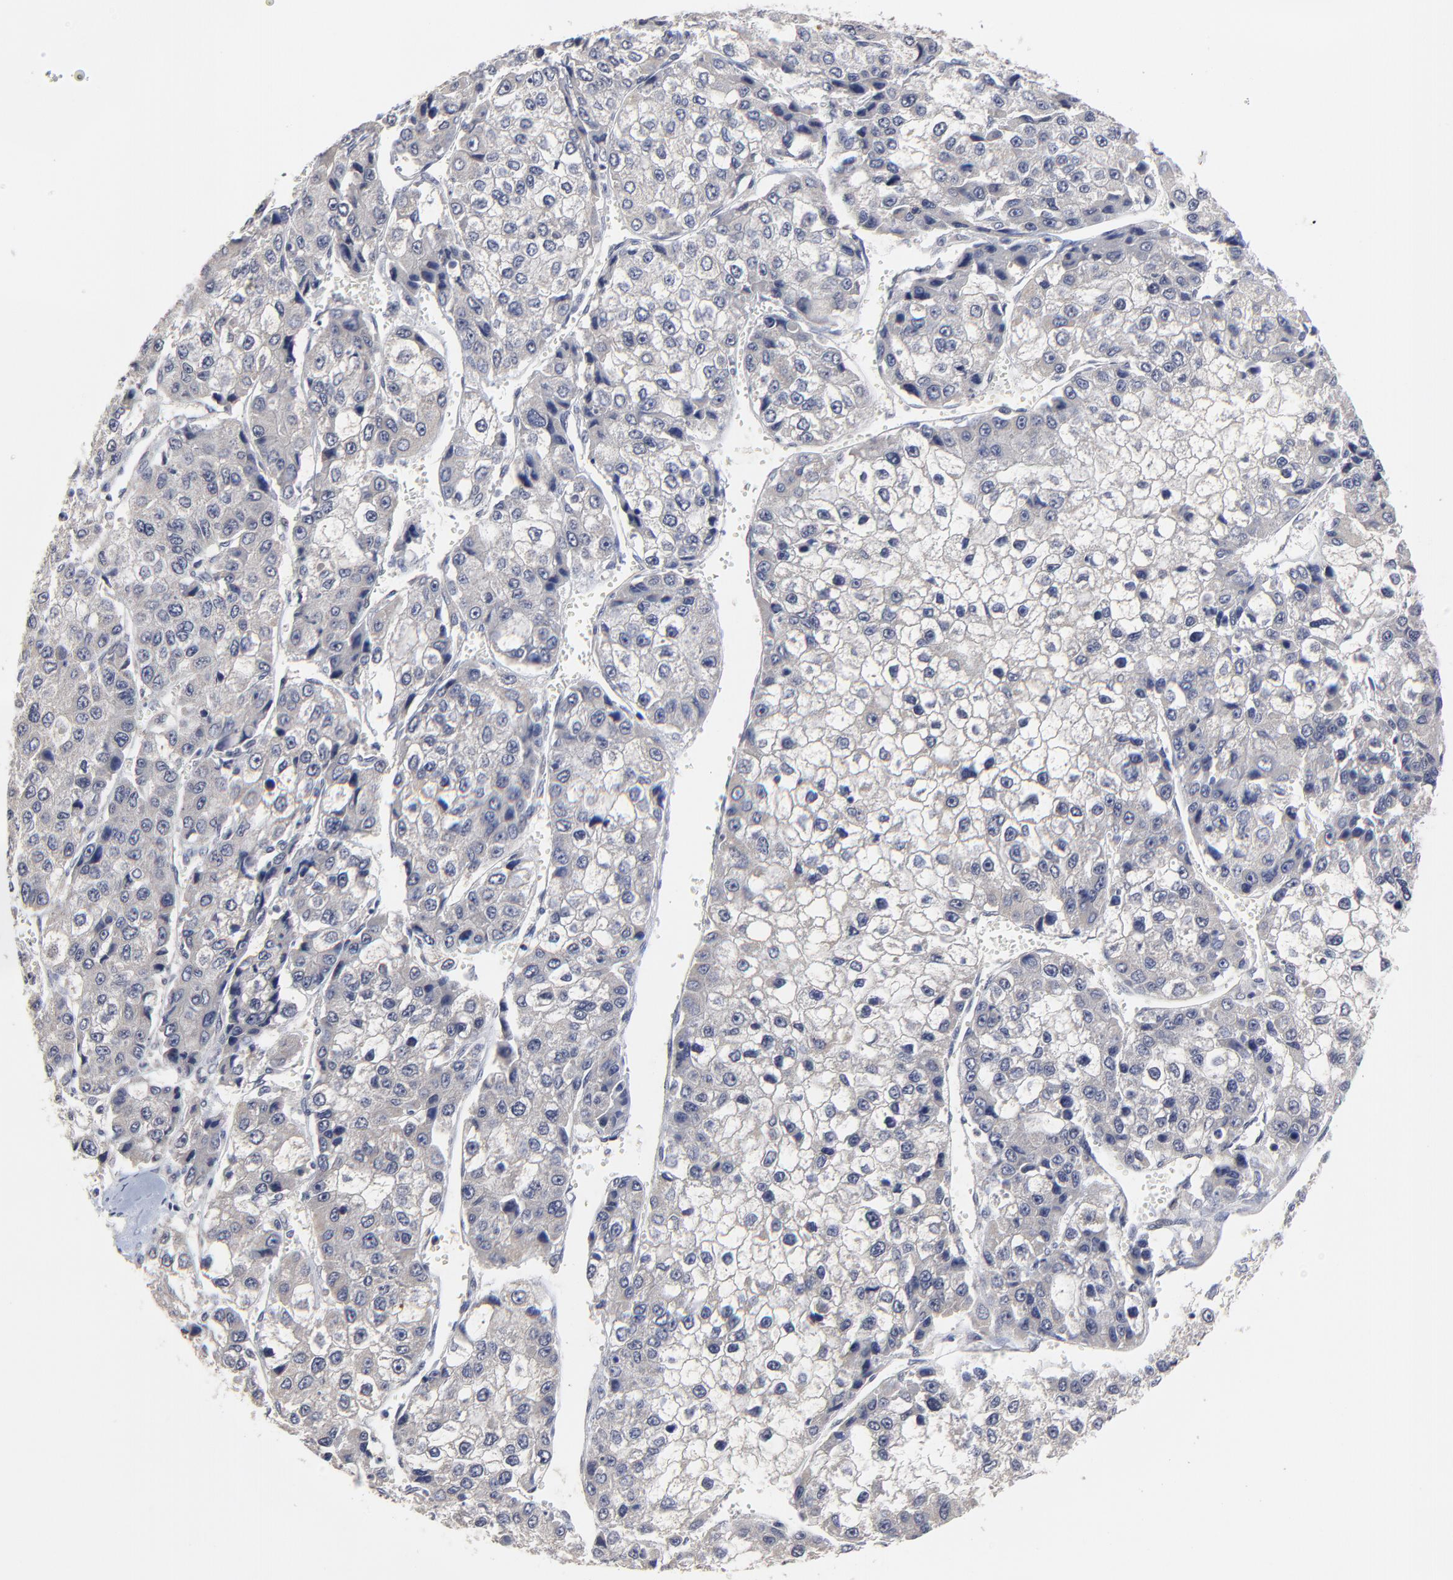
{"staining": {"intensity": "negative", "quantity": "none", "location": "none"}, "tissue": "liver cancer", "cell_type": "Tumor cells", "image_type": "cancer", "snomed": [{"axis": "morphology", "description": "Carcinoma, Hepatocellular, NOS"}, {"axis": "topography", "description": "Liver"}], "caption": "Immunohistochemistry of liver cancer exhibits no positivity in tumor cells. (Immunohistochemistry (ihc), brightfield microscopy, high magnification).", "gene": "FAM199X", "patient": {"sex": "female", "age": 66}}